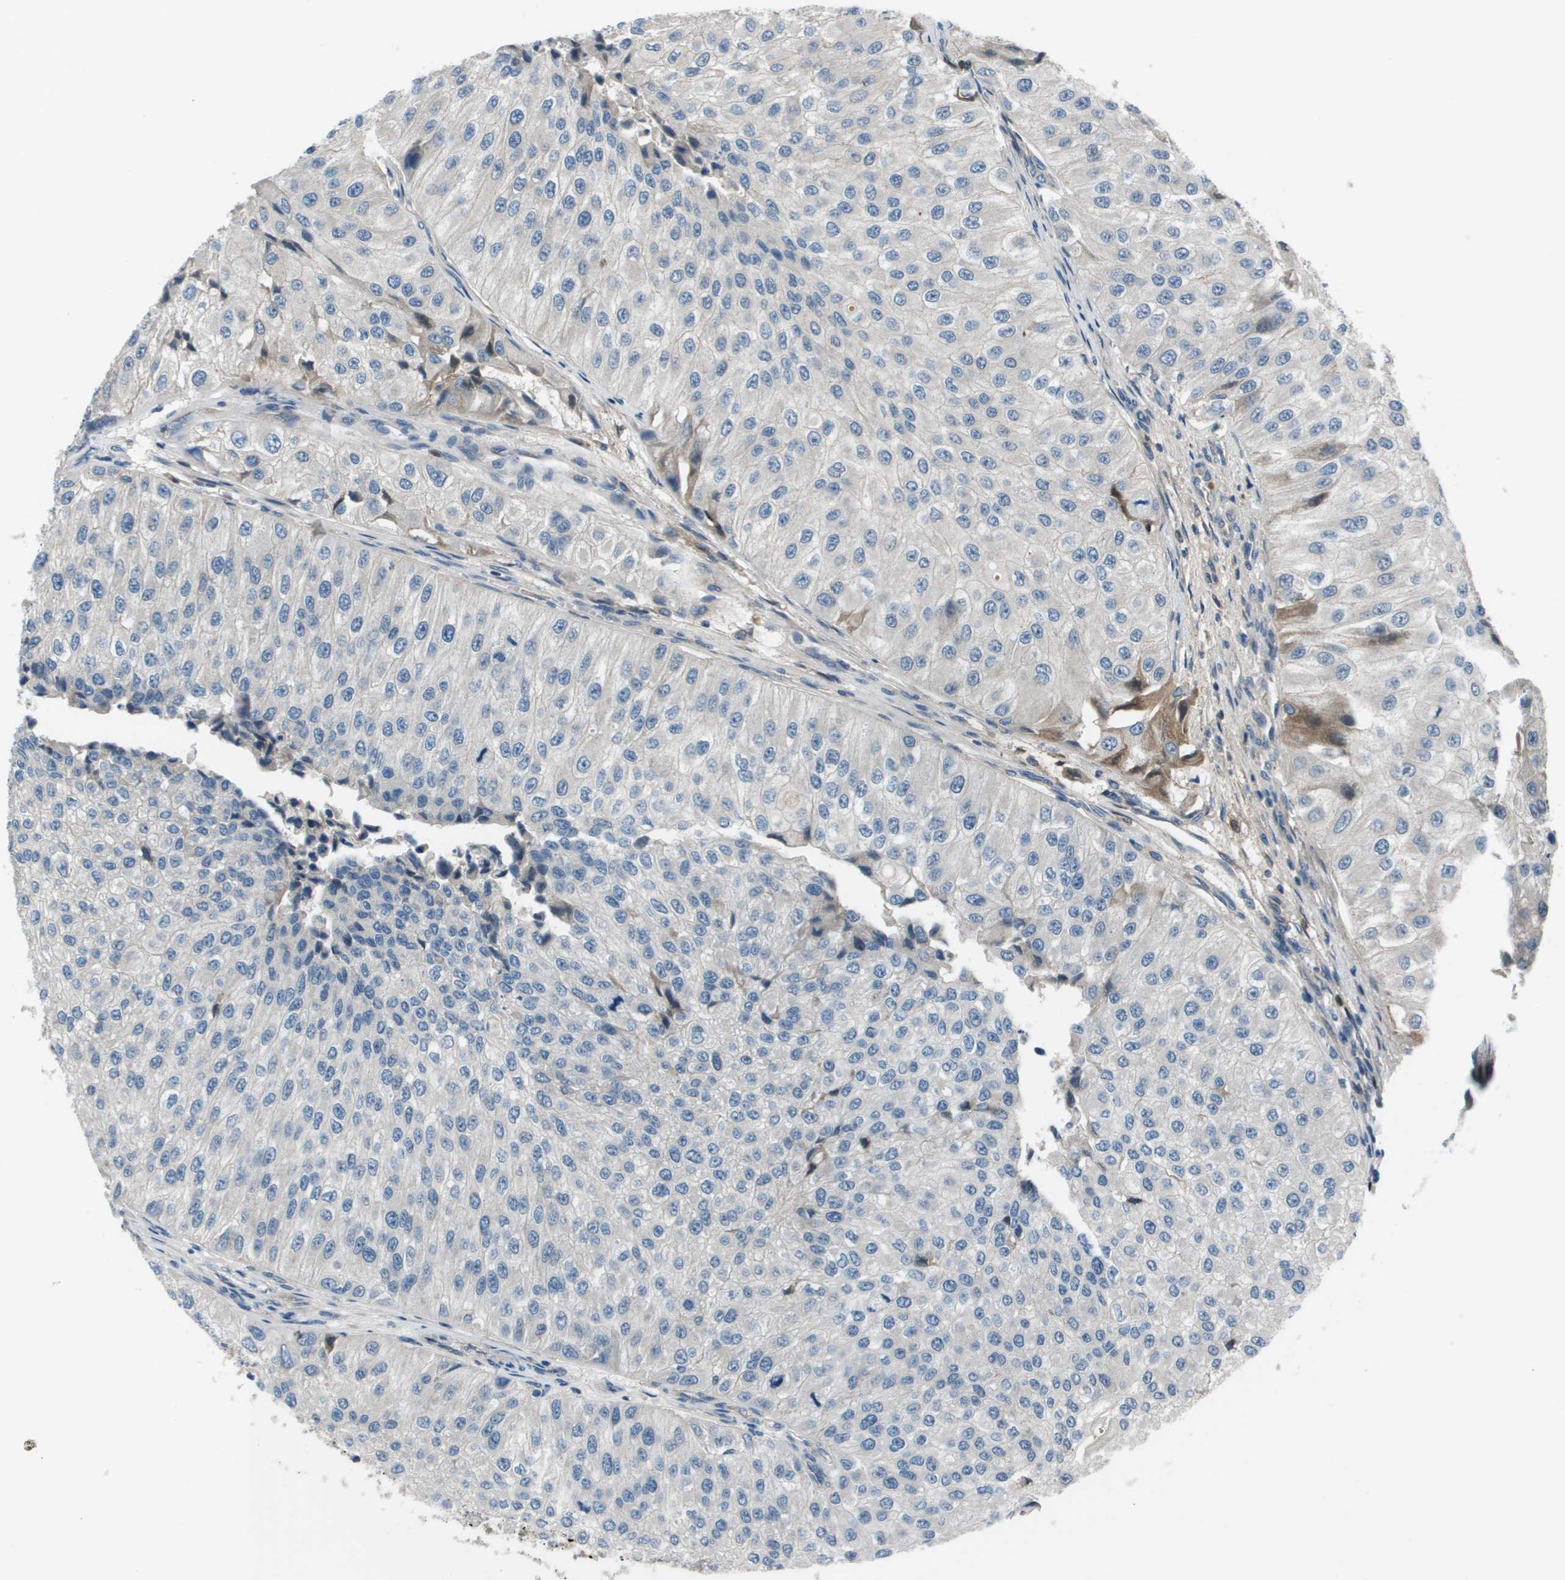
{"staining": {"intensity": "negative", "quantity": "none", "location": "none"}, "tissue": "urothelial cancer", "cell_type": "Tumor cells", "image_type": "cancer", "snomed": [{"axis": "morphology", "description": "Urothelial carcinoma, High grade"}, {"axis": "topography", "description": "Kidney"}, {"axis": "topography", "description": "Urinary bladder"}], "caption": "Protein analysis of high-grade urothelial carcinoma displays no significant staining in tumor cells.", "gene": "PCOLCE", "patient": {"sex": "male", "age": 77}}